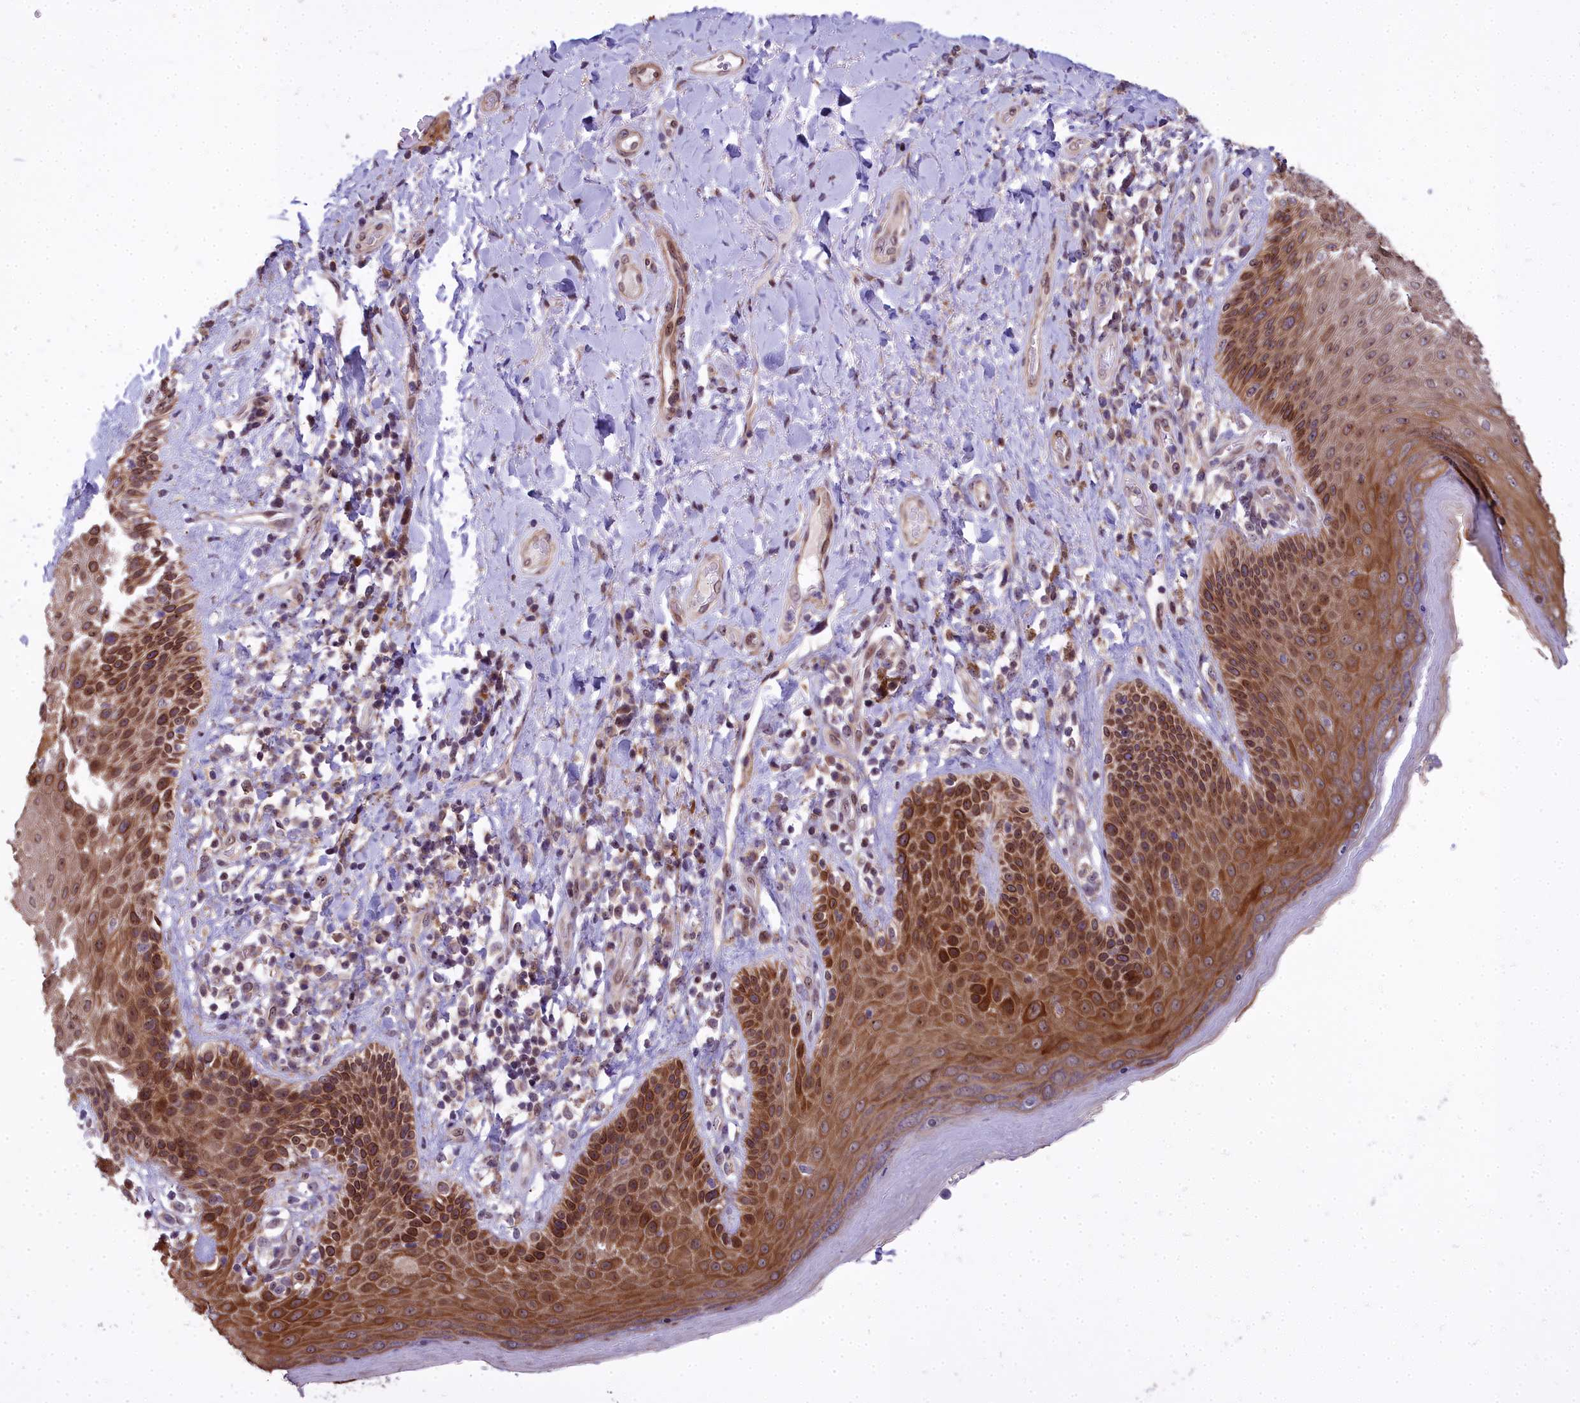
{"staining": {"intensity": "strong", "quantity": ">75%", "location": "cytoplasmic/membranous,nuclear"}, "tissue": "skin", "cell_type": "Epidermal cells", "image_type": "normal", "snomed": [{"axis": "morphology", "description": "Normal tissue, NOS"}, {"axis": "topography", "description": "Anal"}], "caption": "Protein analysis of benign skin reveals strong cytoplasmic/membranous,nuclear staining in about >75% of epidermal cells.", "gene": "ABCB8", "patient": {"sex": "female", "age": 89}}